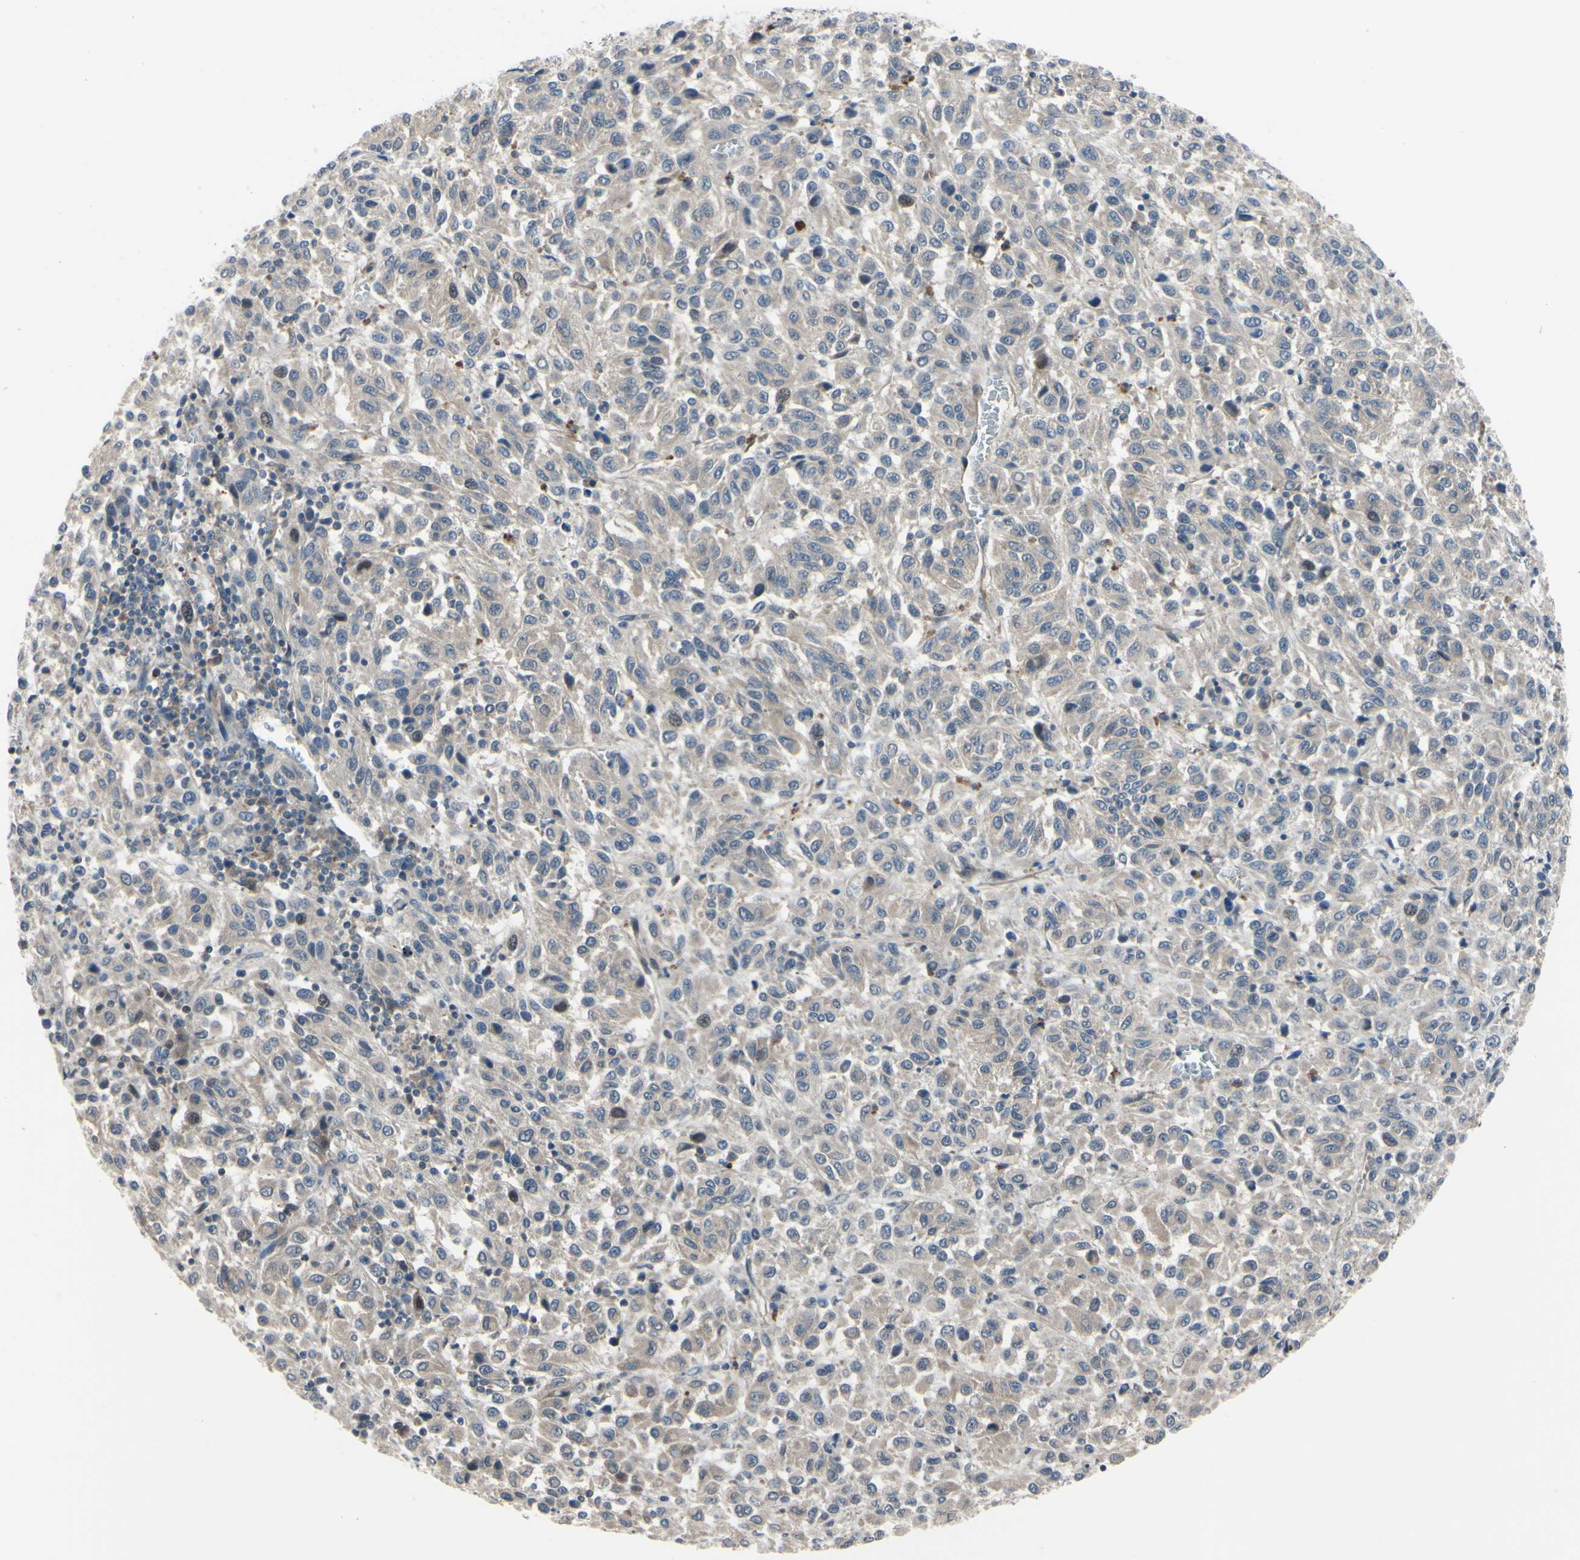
{"staining": {"intensity": "weak", "quantity": "25%-75%", "location": "cytoplasmic/membranous"}, "tissue": "melanoma", "cell_type": "Tumor cells", "image_type": "cancer", "snomed": [{"axis": "morphology", "description": "Malignant melanoma, Metastatic site"}, {"axis": "topography", "description": "Lung"}], "caption": "Immunohistochemistry (IHC) histopathology image of malignant melanoma (metastatic site) stained for a protein (brown), which demonstrates low levels of weak cytoplasmic/membranous staining in about 25%-75% of tumor cells.", "gene": "COMMD9", "patient": {"sex": "male", "age": 64}}